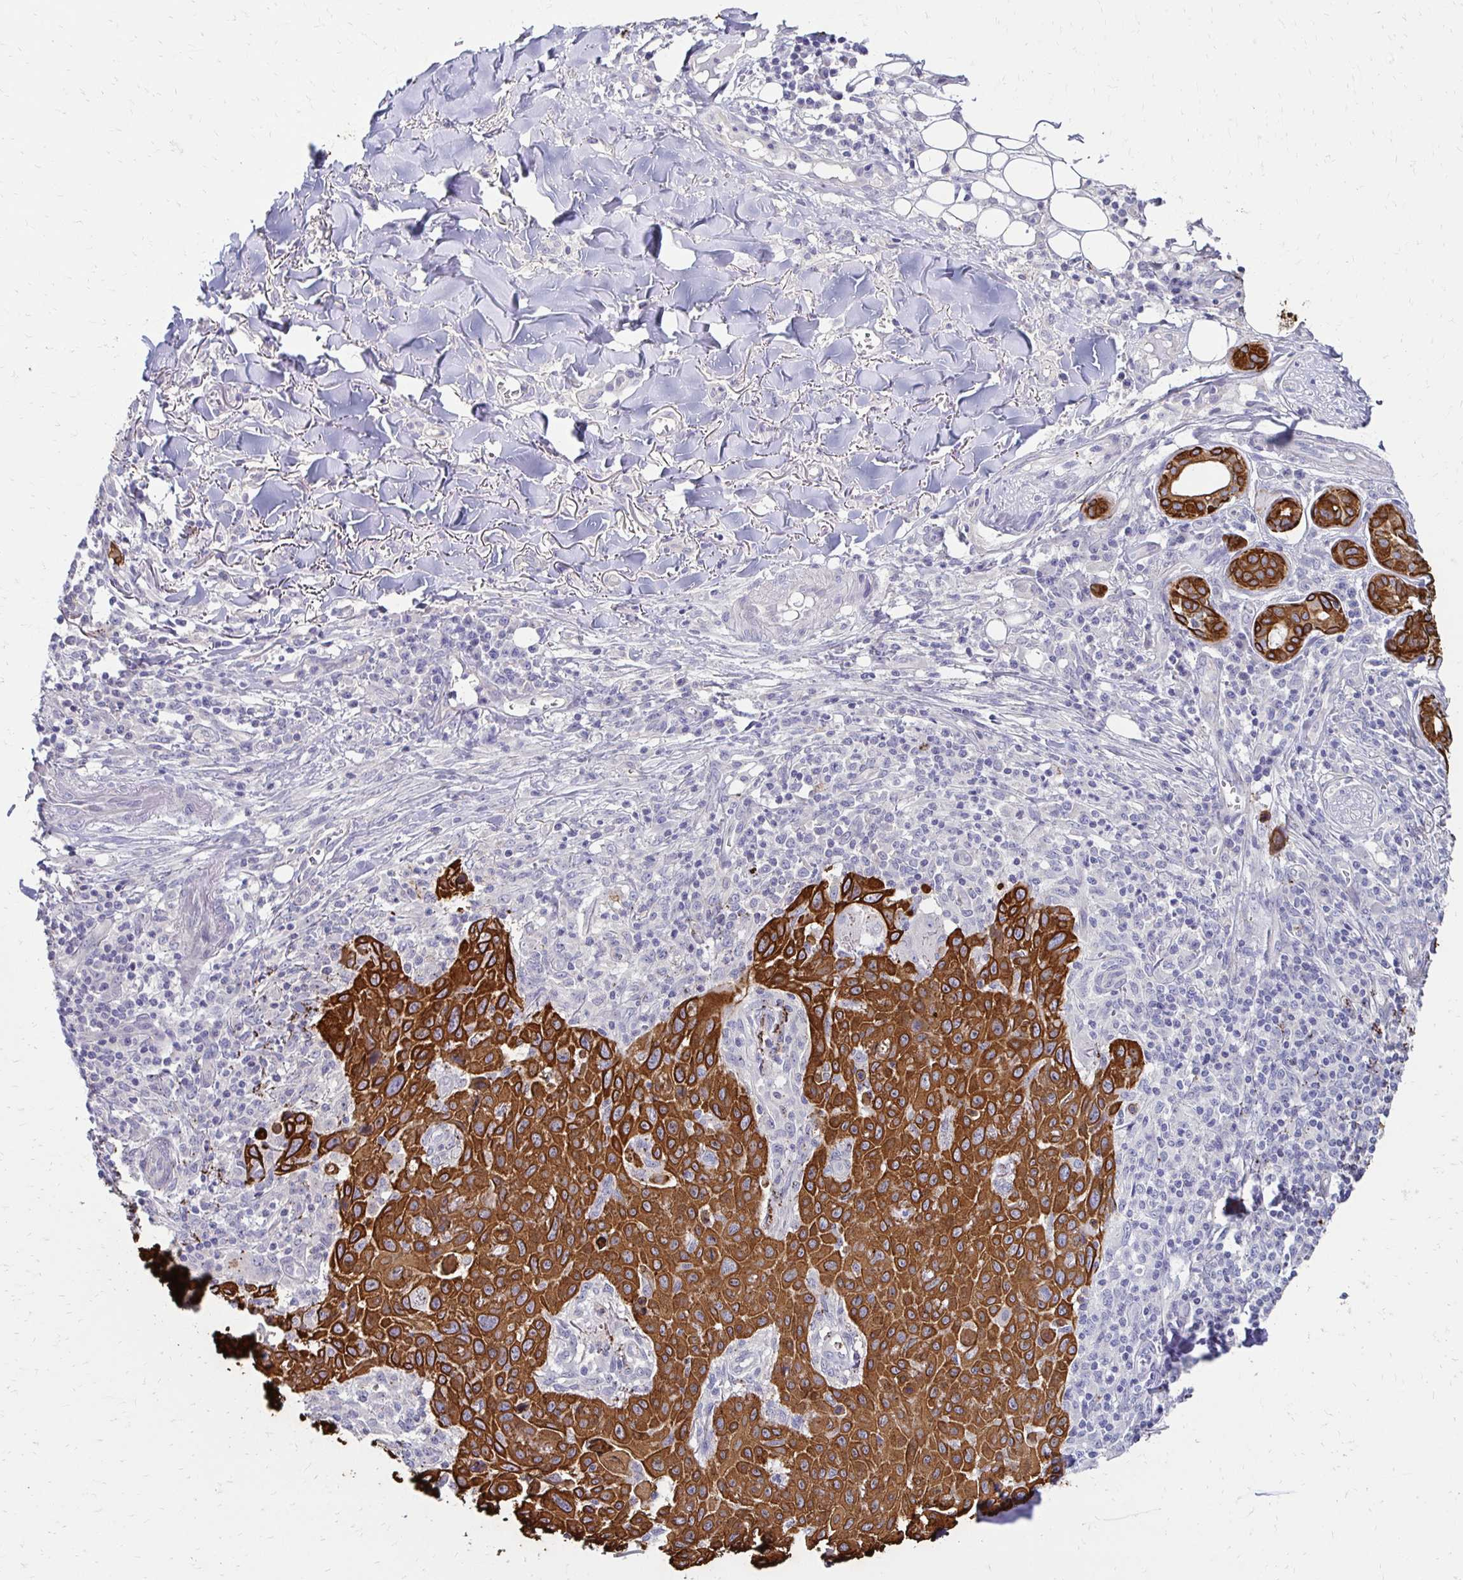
{"staining": {"intensity": "strong", "quantity": ">75%", "location": "cytoplasmic/membranous"}, "tissue": "skin cancer", "cell_type": "Tumor cells", "image_type": "cancer", "snomed": [{"axis": "morphology", "description": "Squamous cell carcinoma, NOS"}, {"axis": "topography", "description": "Skin"}], "caption": "Protein analysis of skin squamous cell carcinoma tissue reveals strong cytoplasmic/membranous positivity in approximately >75% of tumor cells.", "gene": "C1QTNF2", "patient": {"sex": "male", "age": 75}}